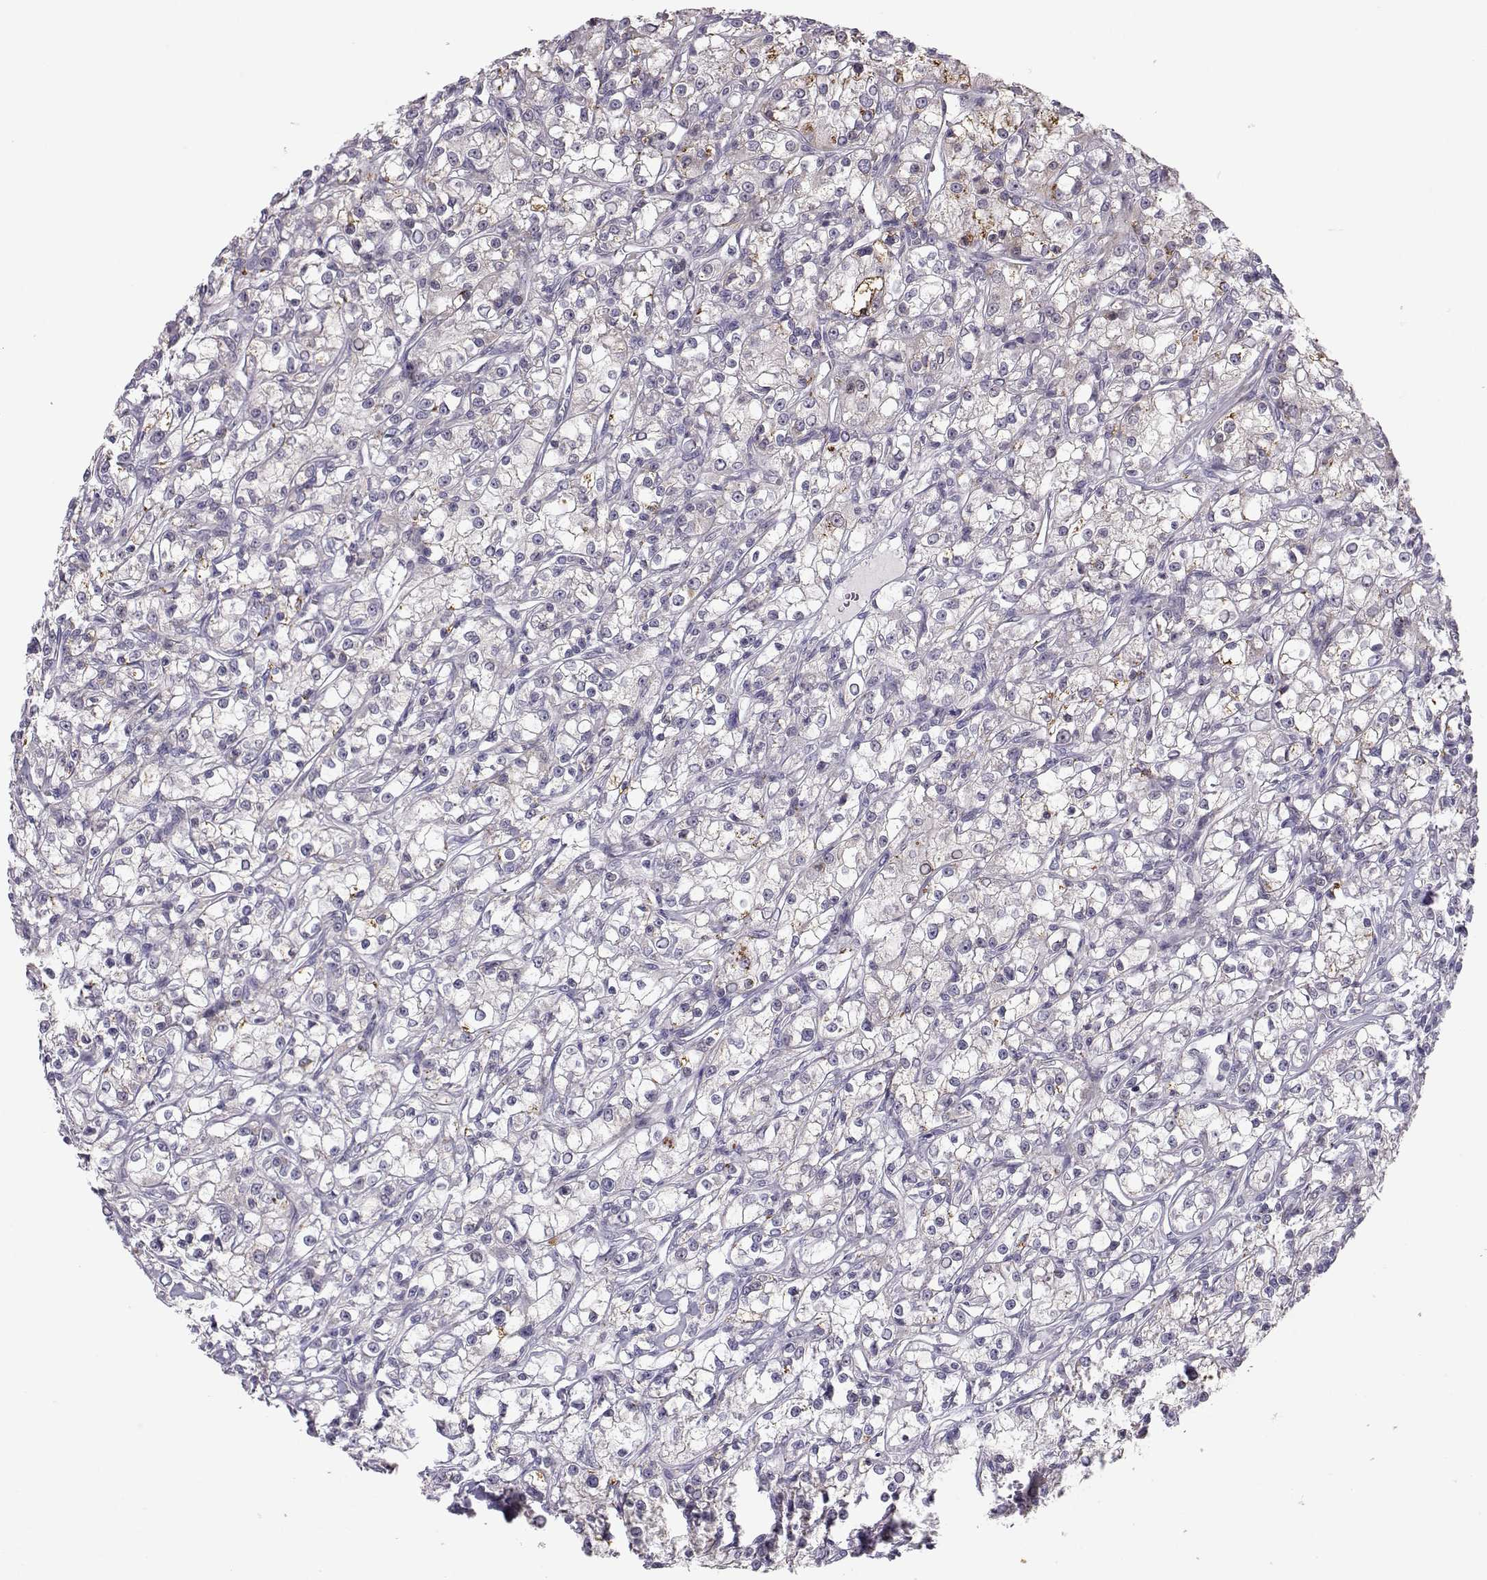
{"staining": {"intensity": "strong", "quantity": "<25%", "location": "cytoplasmic/membranous"}, "tissue": "renal cancer", "cell_type": "Tumor cells", "image_type": "cancer", "snomed": [{"axis": "morphology", "description": "Adenocarcinoma, NOS"}, {"axis": "topography", "description": "Kidney"}], "caption": "Renal cancer tissue exhibits strong cytoplasmic/membranous expression in approximately <25% of tumor cells", "gene": "NPVF", "patient": {"sex": "female", "age": 59}}